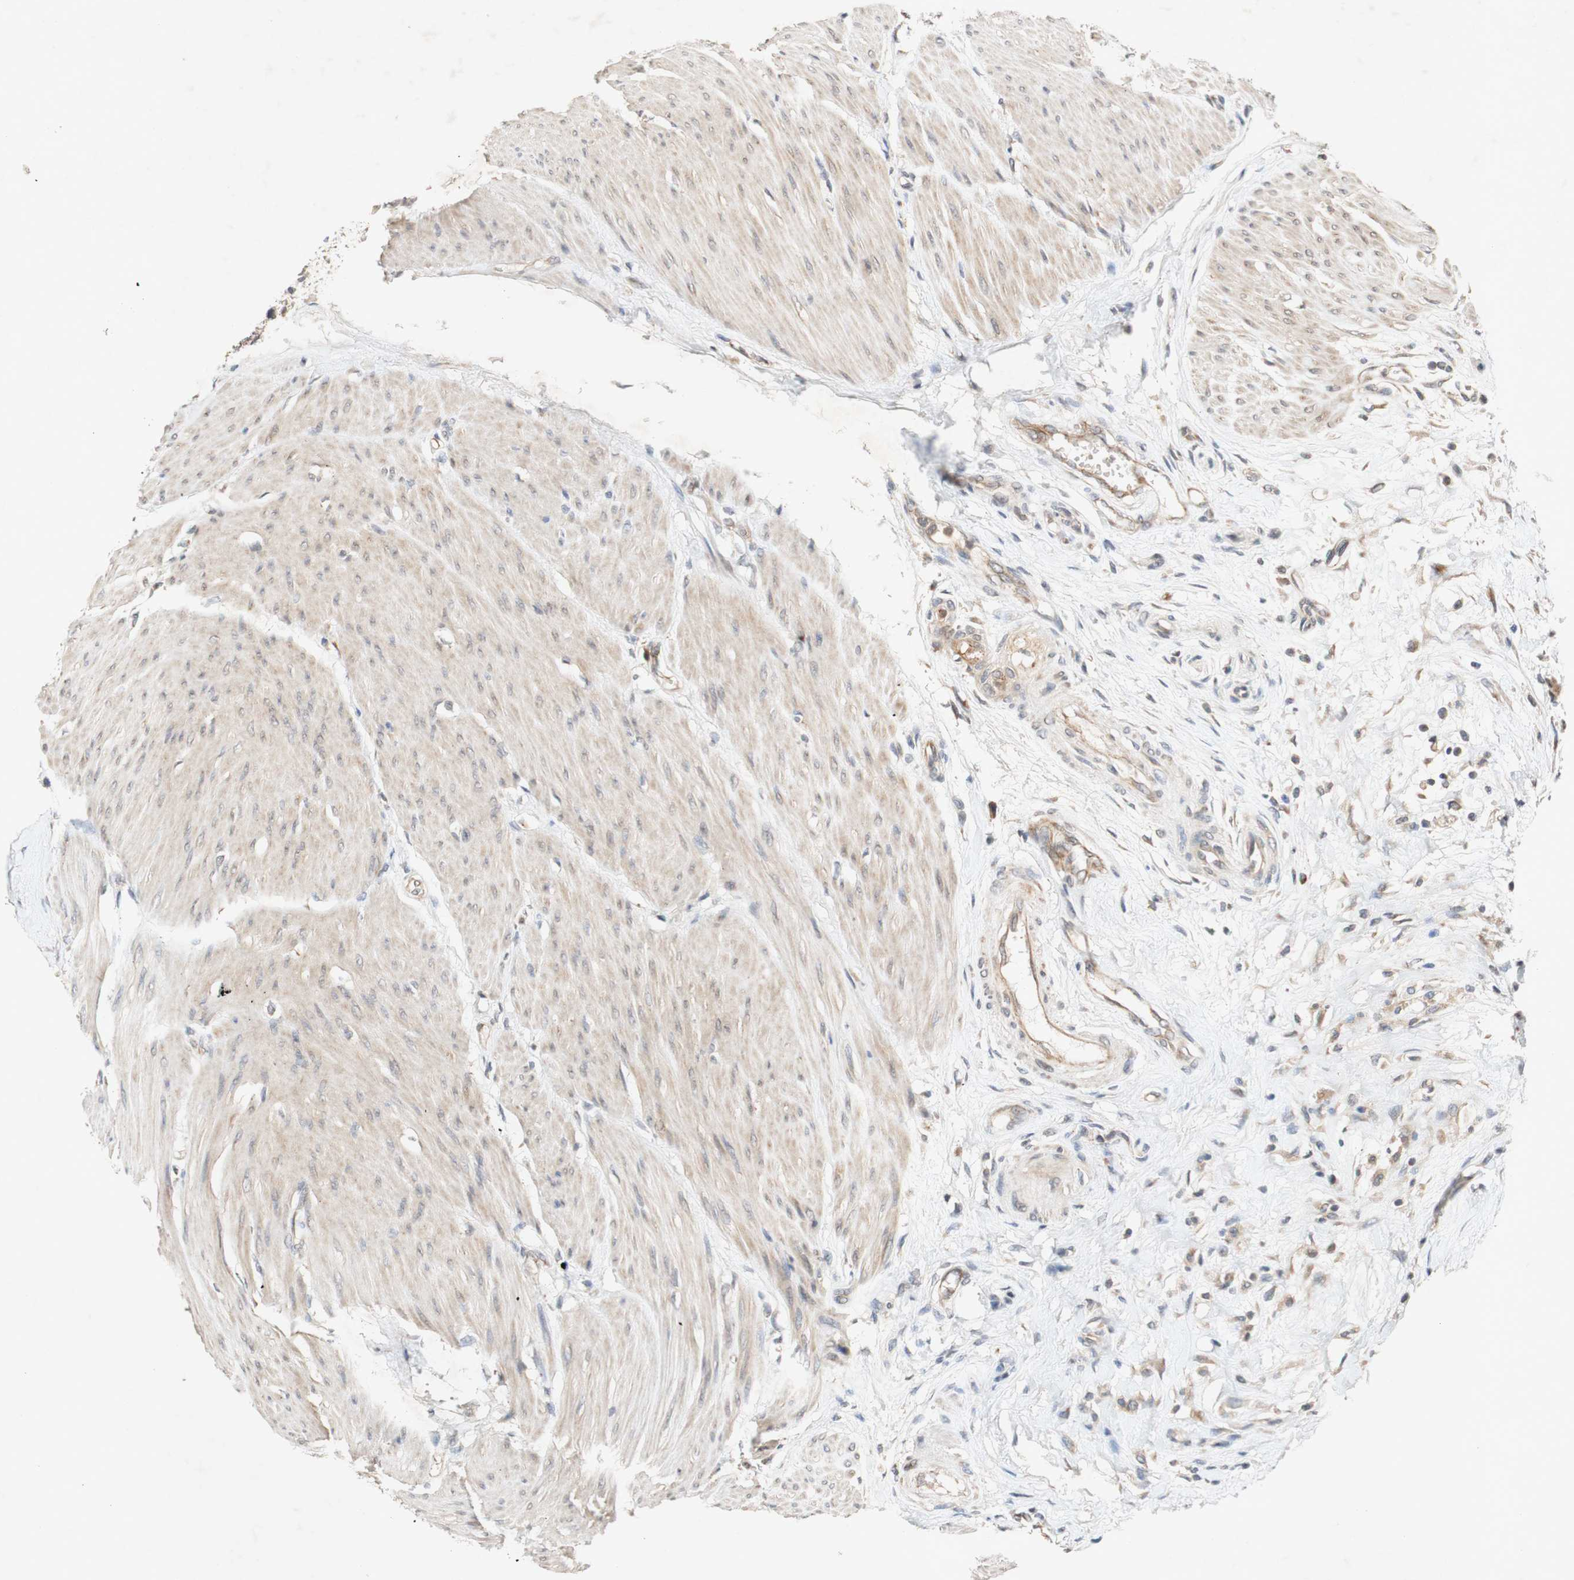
{"staining": {"intensity": "weak", "quantity": ">75%", "location": "cytoplasmic/membranous"}, "tissue": "urothelial cancer", "cell_type": "Tumor cells", "image_type": "cancer", "snomed": [{"axis": "morphology", "description": "Urothelial carcinoma, High grade"}, {"axis": "topography", "description": "Urinary bladder"}], "caption": "High-power microscopy captured an immunohistochemistry (IHC) micrograph of urothelial cancer, revealing weak cytoplasmic/membranous staining in about >75% of tumor cells. (DAB (3,3'-diaminobenzidine) IHC with brightfield microscopy, high magnification).", "gene": "PIN1", "patient": {"sex": "male", "age": 35}}